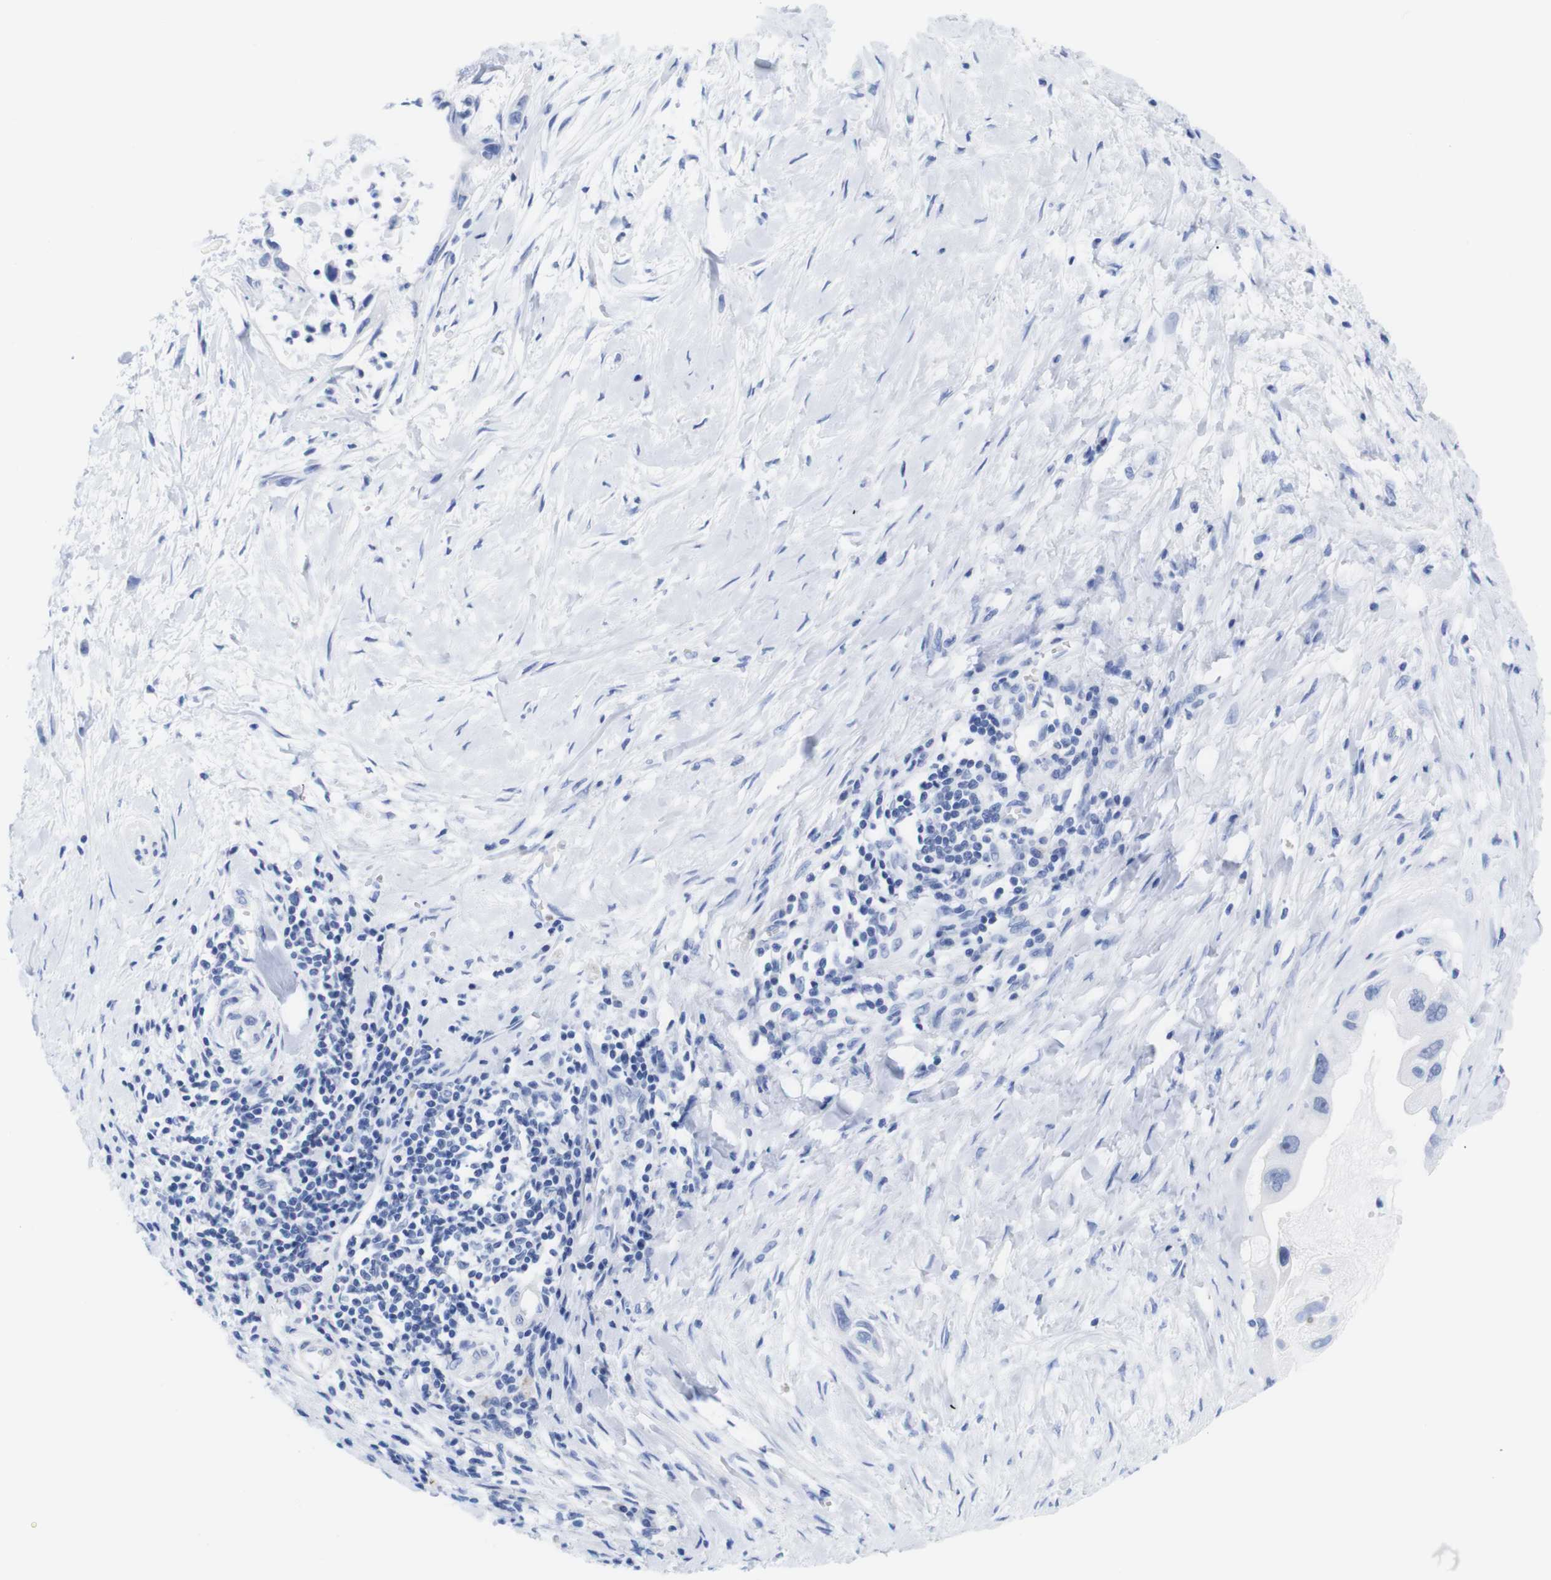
{"staining": {"intensity": "negative", "quantity": "none", "location": "none"}, "tissue": "pancreatic cancer", "cell_type": "Tumor cells", "image_type": "cancer", "snomed": [{"axis": "morphology", "description": "Adenocarcinoma, NOS"}, {"axis": "topography", "description": "Pancreas"}], "caption": "Immunohistochemistry (IHC) of pancreatic cancer shows no positivity in tumor cells.", "gene": "LRRC55", "patient": {"sex": "male", "age": 55}}